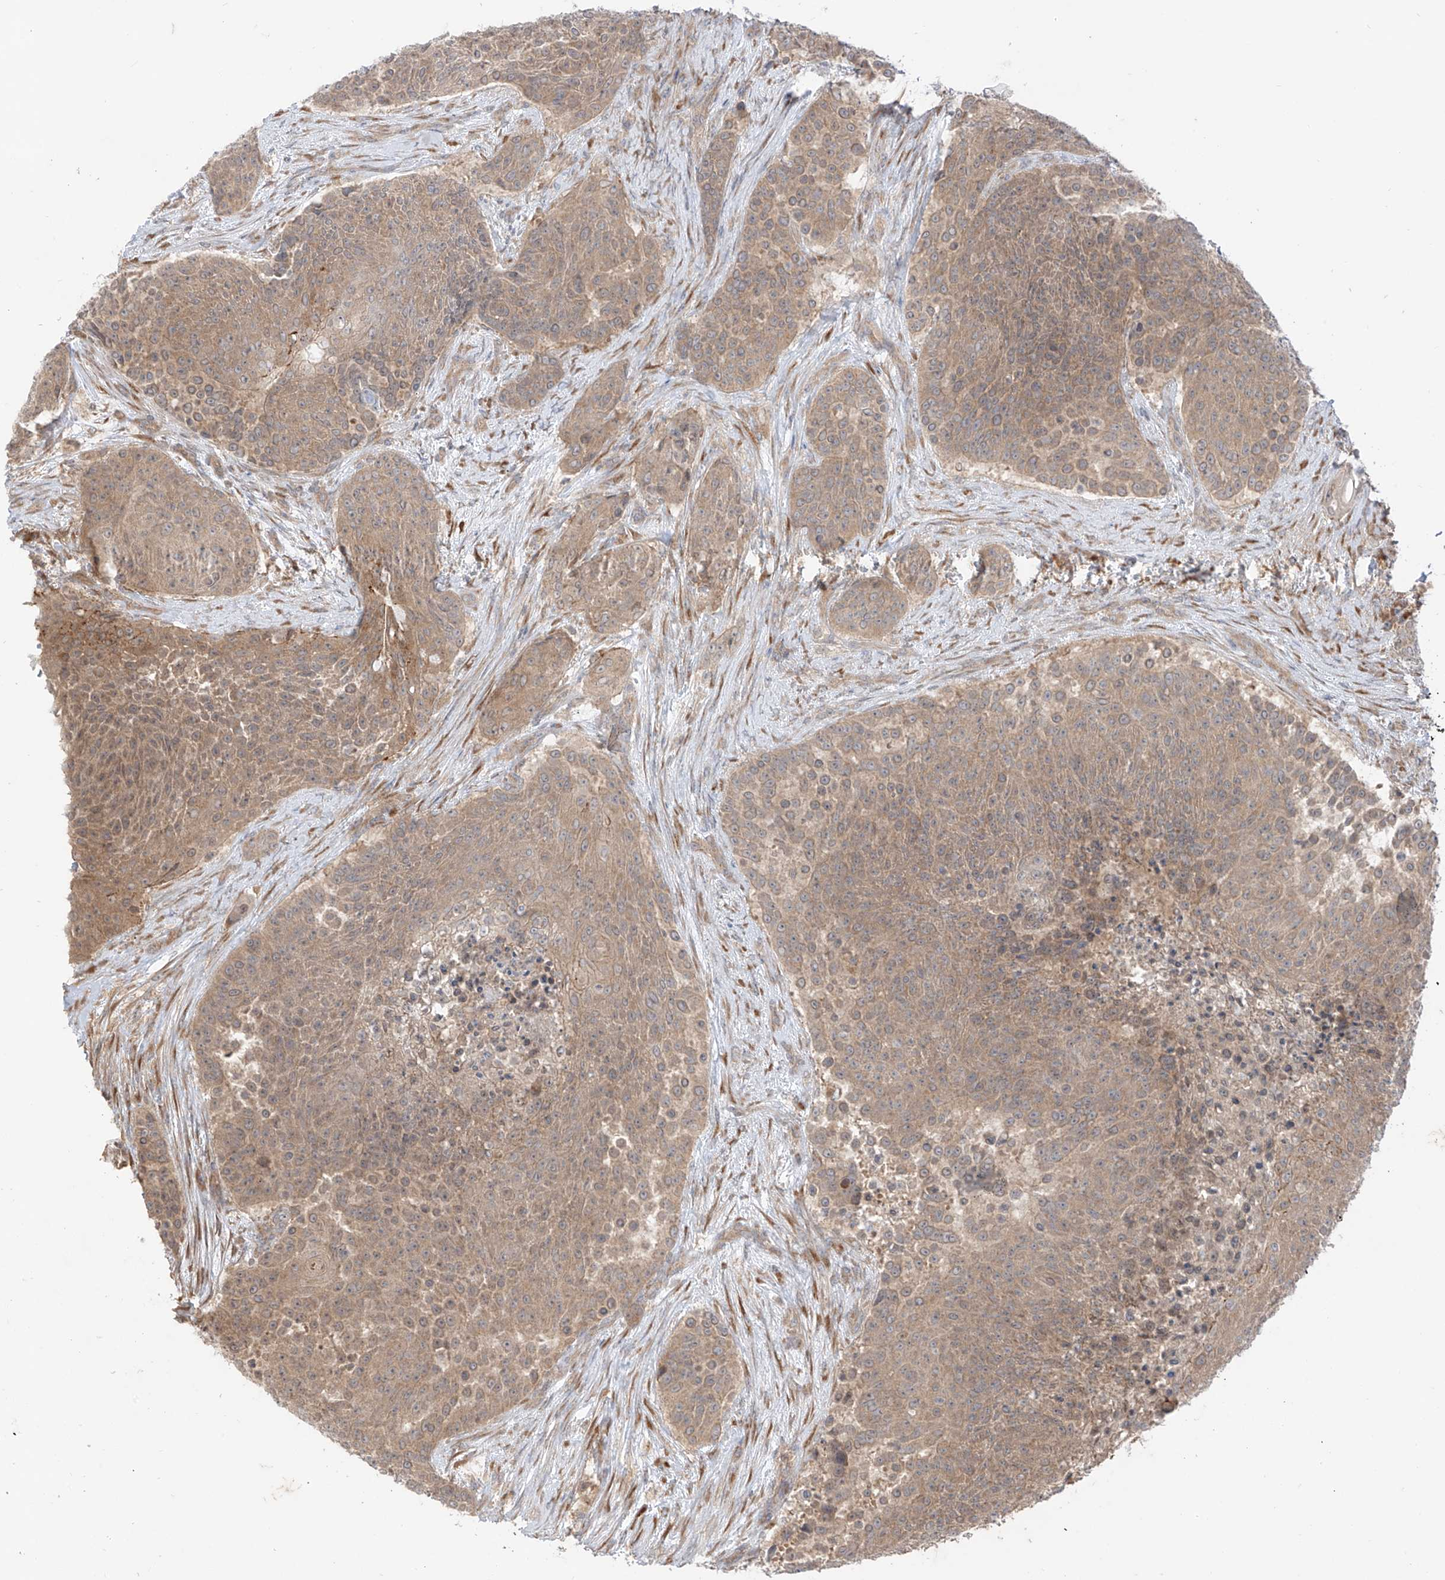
{"staining": {"intensity": "moderate", "quantity": ">75%", "location": "cytoplasmic/membranous"}, "tissue": "urothelial cancer", "cell_type": "Tumor cells", "image_type": "cancer", "snomed": [{"axis": "morphology", "description": "Urothelial carcinoma, High grade"}, {"axis": "topography", "description": "Urinary bladder"}], "caption": "Immunohistochemistry (IHC) micrograph of neoplastic tissue: high-grade urothelial carcinoma stained using immunohistochemistry displays medium levels of moderate protein expression localized specifically in the cytoplasmic/membranous of tumor cells, appearing as a cytoplasmic/membranous brown color.", "gene": "MTUS2", "patient": {"sex": "female", "age": 63}}